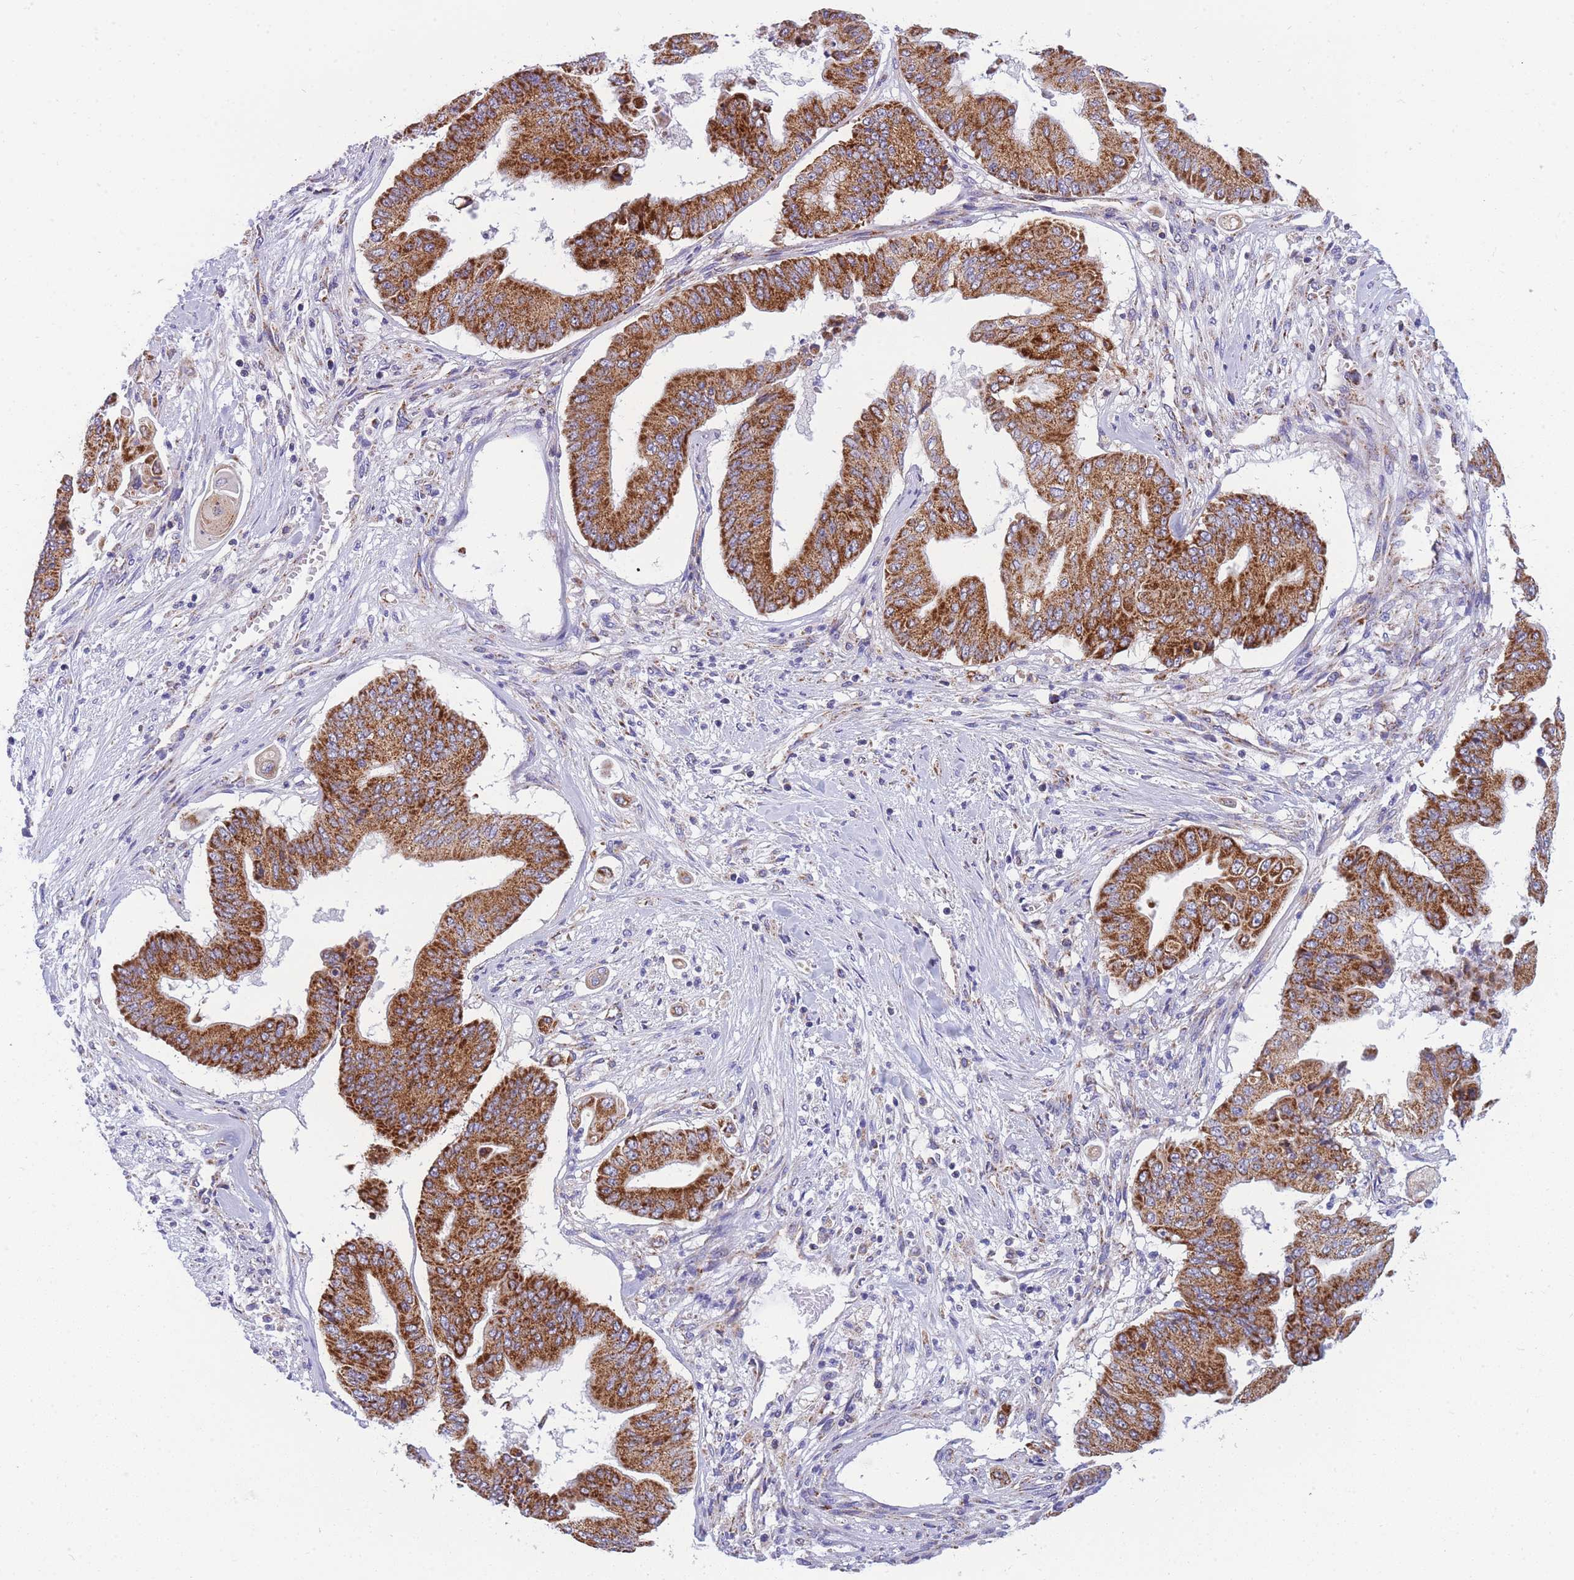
{"staining": {"intensity": "strong", "quantity": ">75%", "location": "cytoplasmic/membranous"}, "tissue": "pancreatic cancer", "cell_type": "Tumor cells", "image_type": "cancer", "snomed": [{"axis": "morphology", "description": "Adenocarcinoma, NOS"}, {"axis": "topography", "description": "Pancreas"}], "caption": "Immunohistochemistry staining of pancreatic adenocarcinoma, which demonstrates high levels of strong cytoplasmic/membranous expression in about >75% of tumor cells indicating strong cytoplasmic/membranous protein expression. The staining was performed using DAB (3,3'-diaminobenzidine) (brown) for protein detection and nuclei were counterstained in hematoxylin (blue).", "gene": "MRPS11", "patient": {"sex": "female", "age": 77}}